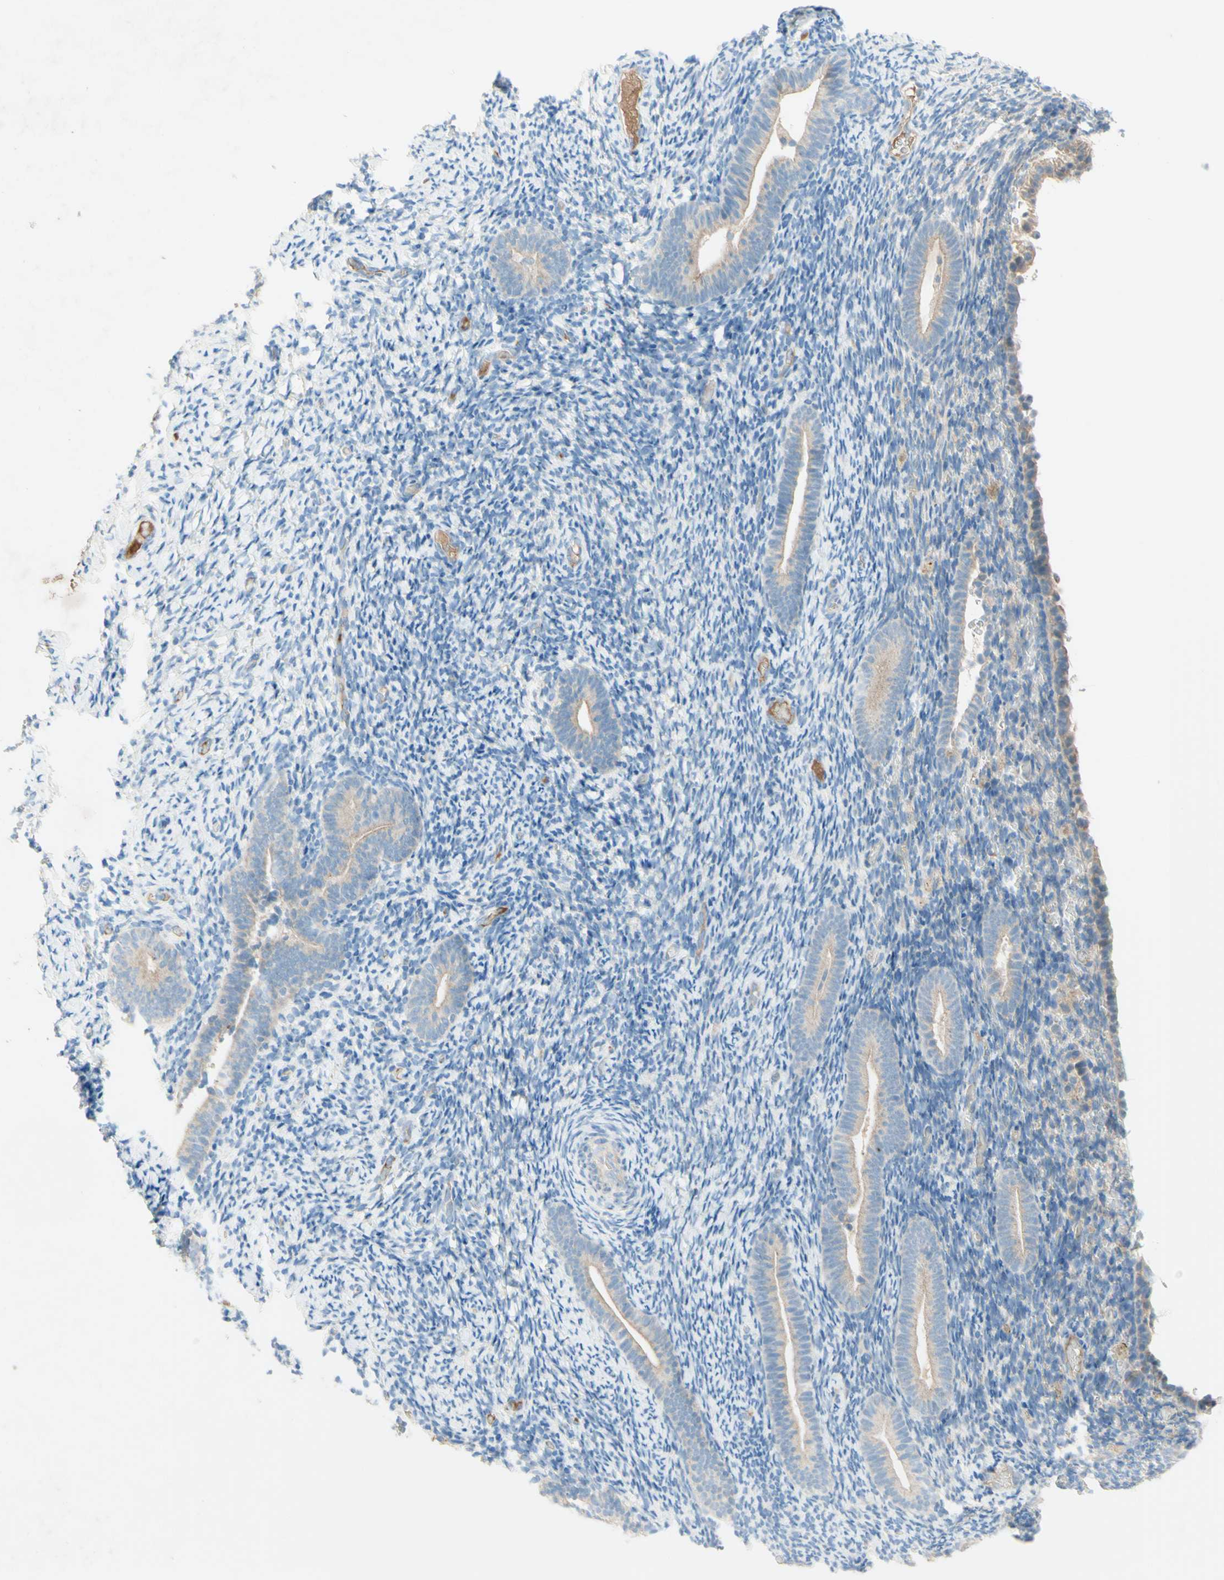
{"staining": {"intensity": "weak", "quantity": "<25%", "location": "cytoplasmic/membranous"}, "tissue": "endometrium", "cell_type": "Cells in endometrial stroma", "image_type": "normal", "snomed": [{"axis": "morphology", "description": "Normal tissue, NOS"}, {"axis": "topography", "description": "Endometrium"}], "caption": "A high-resolution photomicrograph shows IHC staining of normal endometrium, which shows no significant staining in cells in endometrial stroma.", "gene": "IL2", "patient": {"sex": "female", "age": 51}}